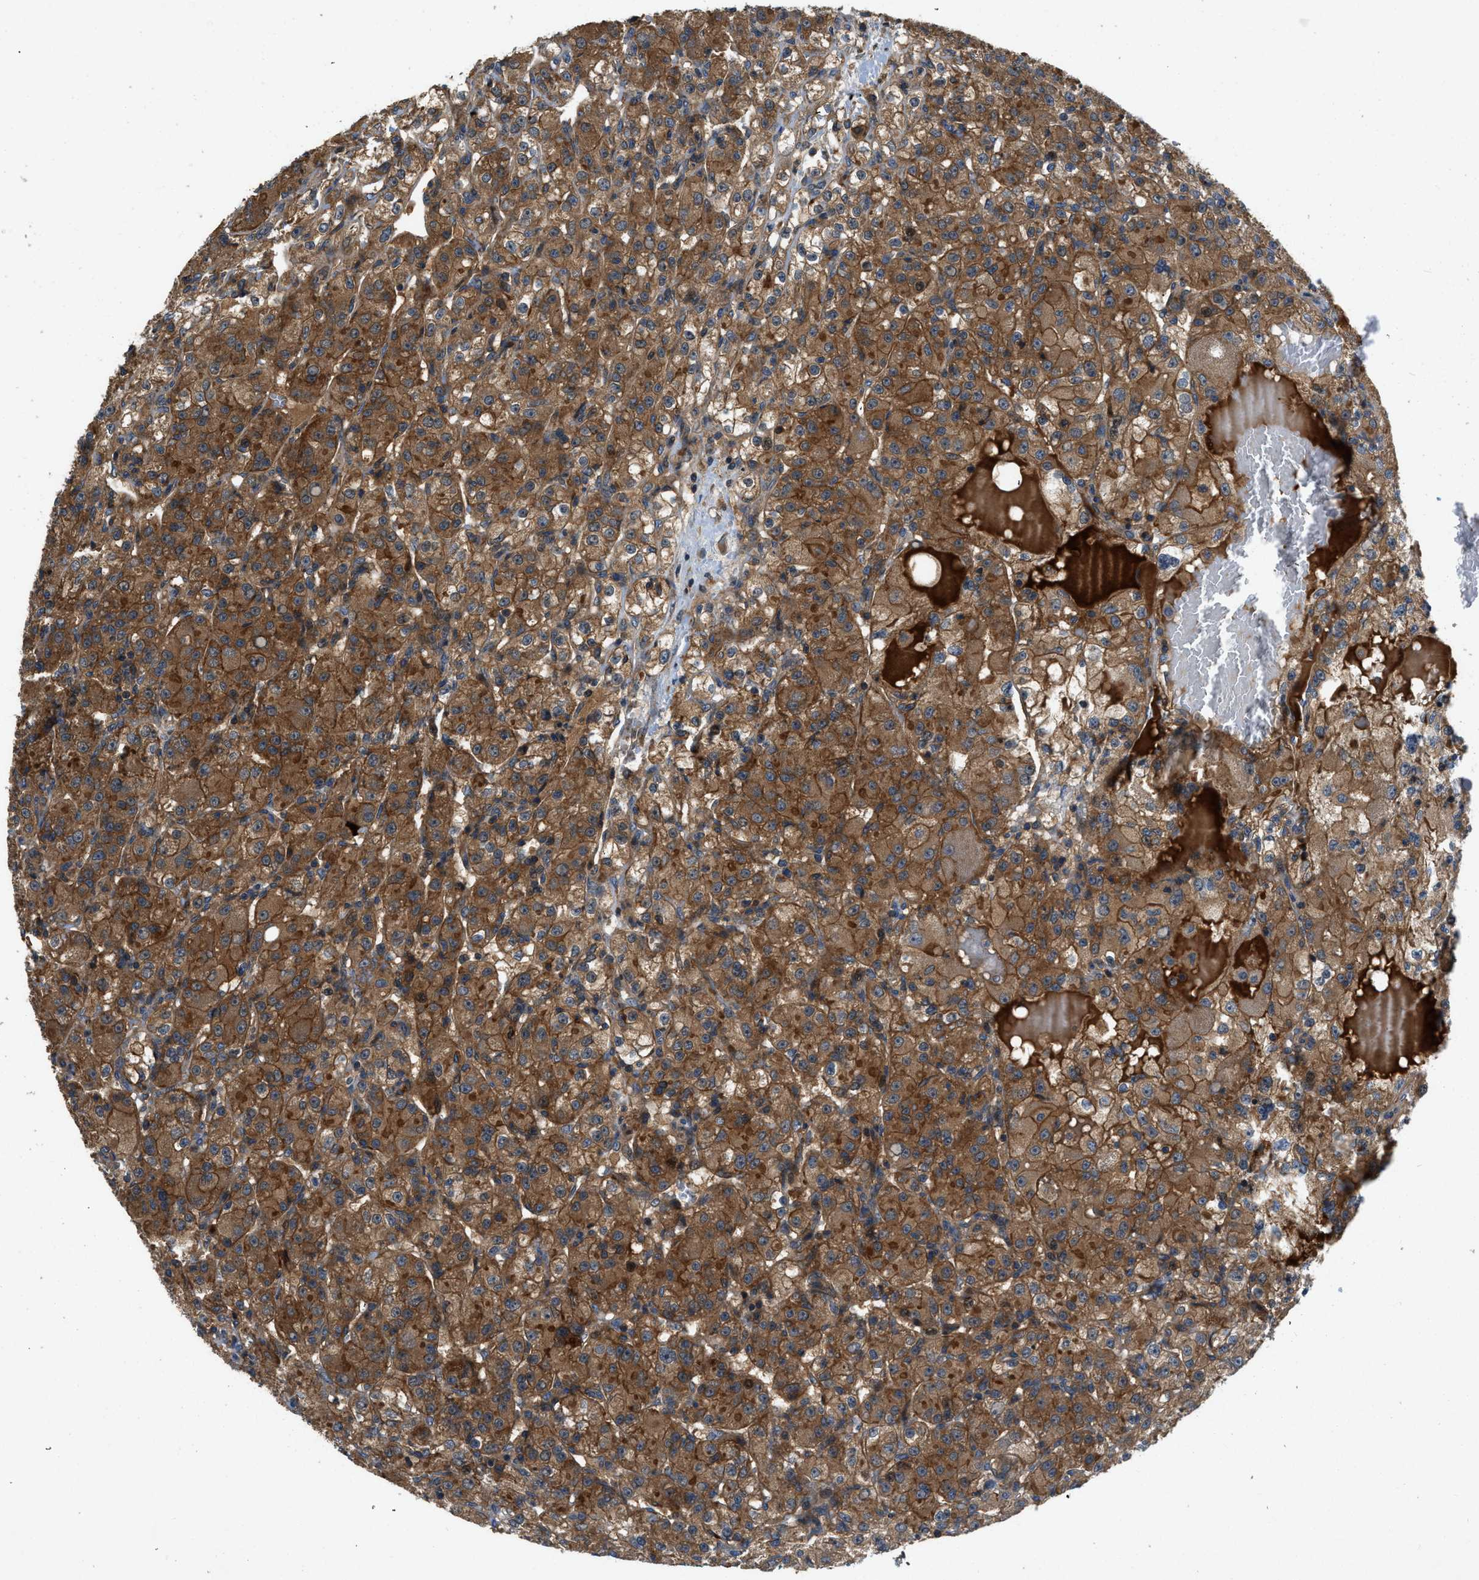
{"staining": {"intensity": "strong", "quantity": ">75%", "location": "cytoplasmic/membranous"}, "tissue": "renal cancer", "cell_type": "Tumor cells", "image_type": "cancer", "snomed": [{"axis": "morphology", "description": "Normal tissue, NOS"}, {"axis": "morphology", "description": "Adenocarcinoma, NOS"}, {"axis": "topography", "description": "Kidney"}], "caption": "Renal adenocarcinoma was stained to show a protein in brown. There is high levels of strong cytoplasmic/membranous positivity in approximately >75% of tumor cells.", "gene": "CNNM3", "patient": {"sex": "male", "age": 61}}